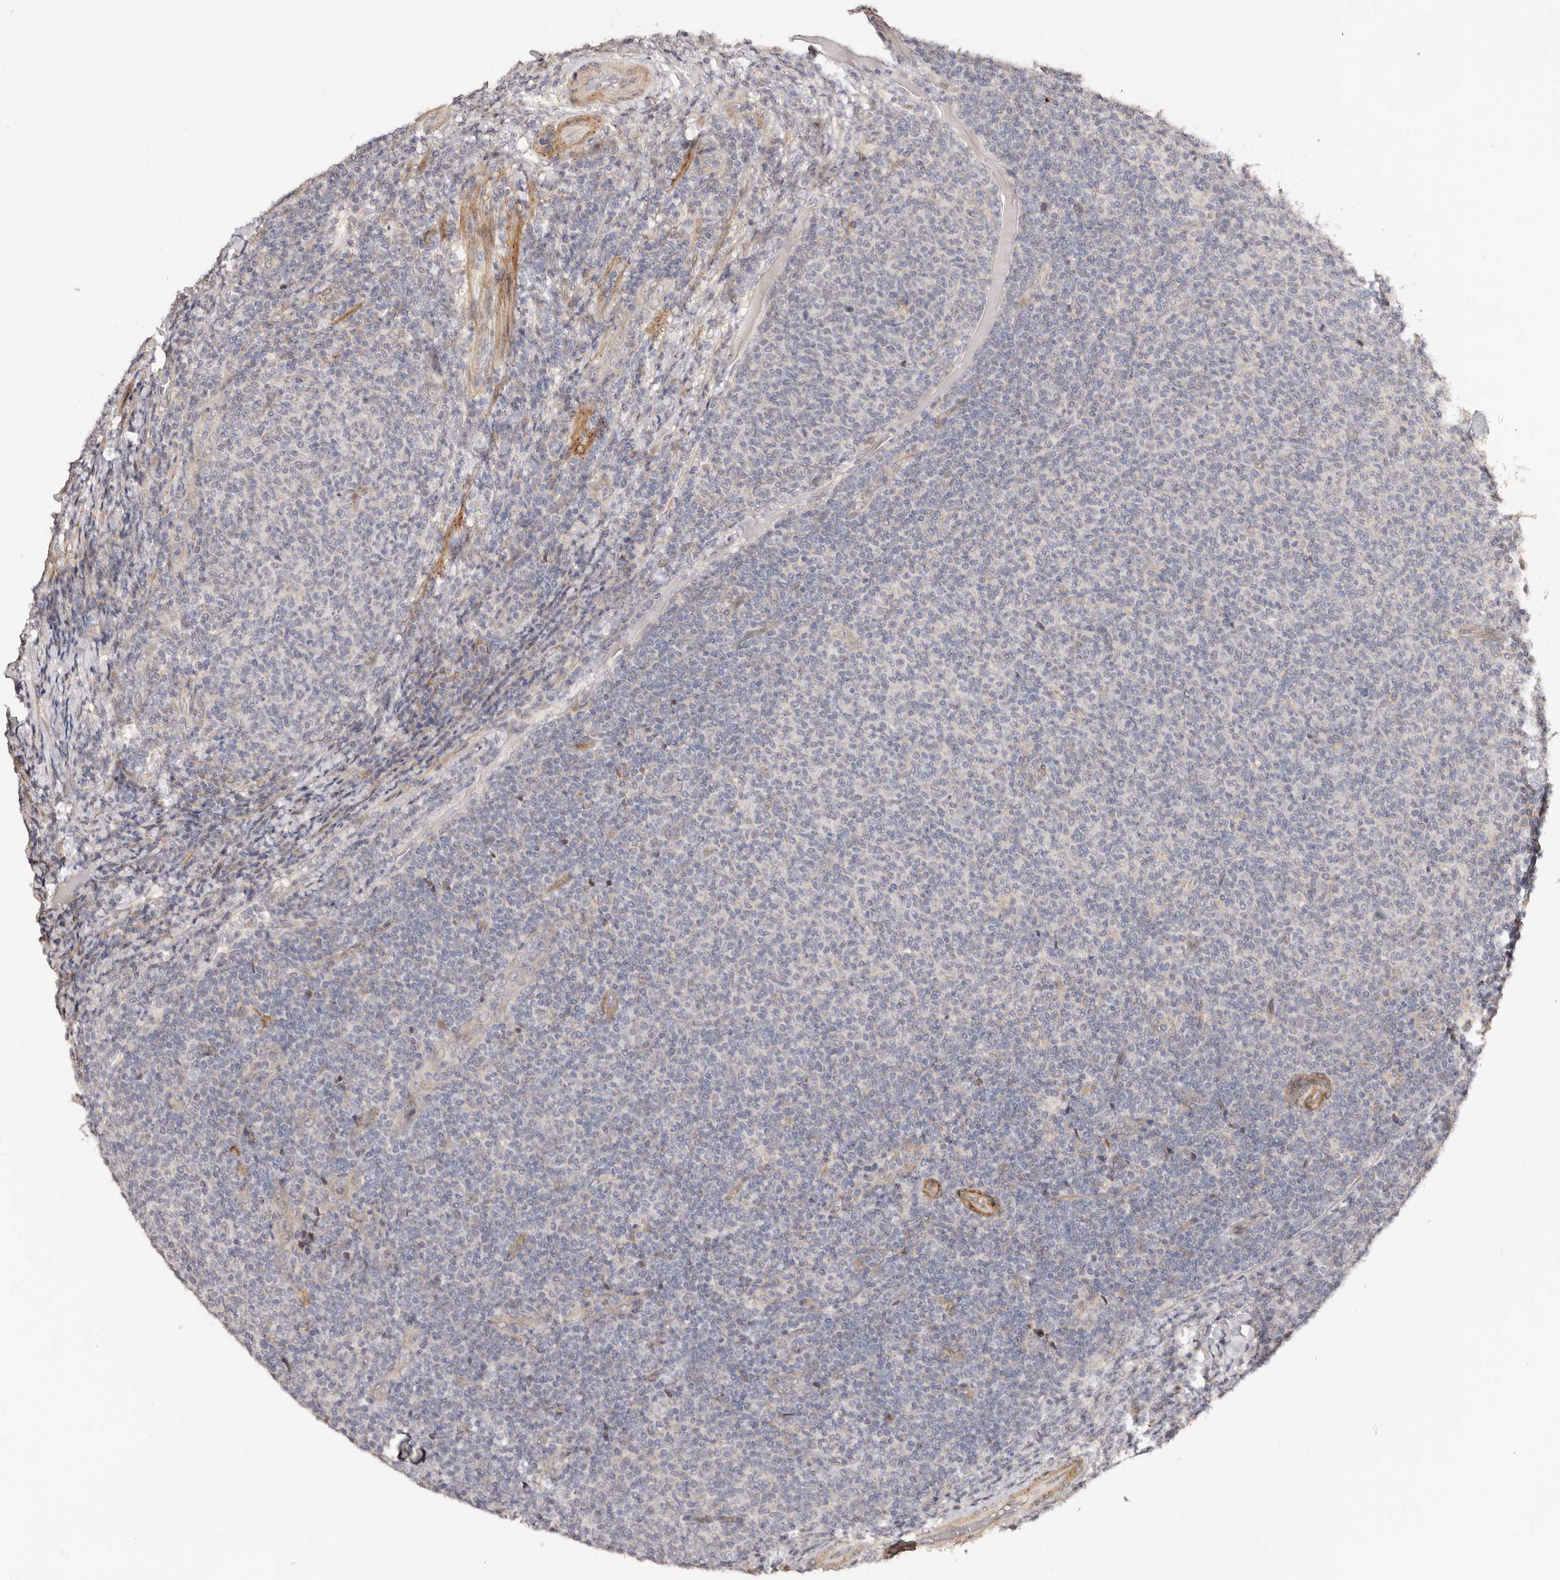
{"staining": {"intensity": "negative", "quantity": "none", "location": "none"}, "tissue": "lymphoma", "cell_type": "Tumor cells", "image_type": "cancer", "snomed": [{"axis": "morphology", "description": "Malignant lymphoma, non-Hodgkin's type, Low grade"}, {"axis": "topography", "description": "Lymph node"}], "caption": "DAB immunohistochemical staining of human lymphoma shows no significant positivity in tumor cells. Nuclei are stained in blue.", "gene": "APOL6", "patient": {"sex": "male", "age": 66}}